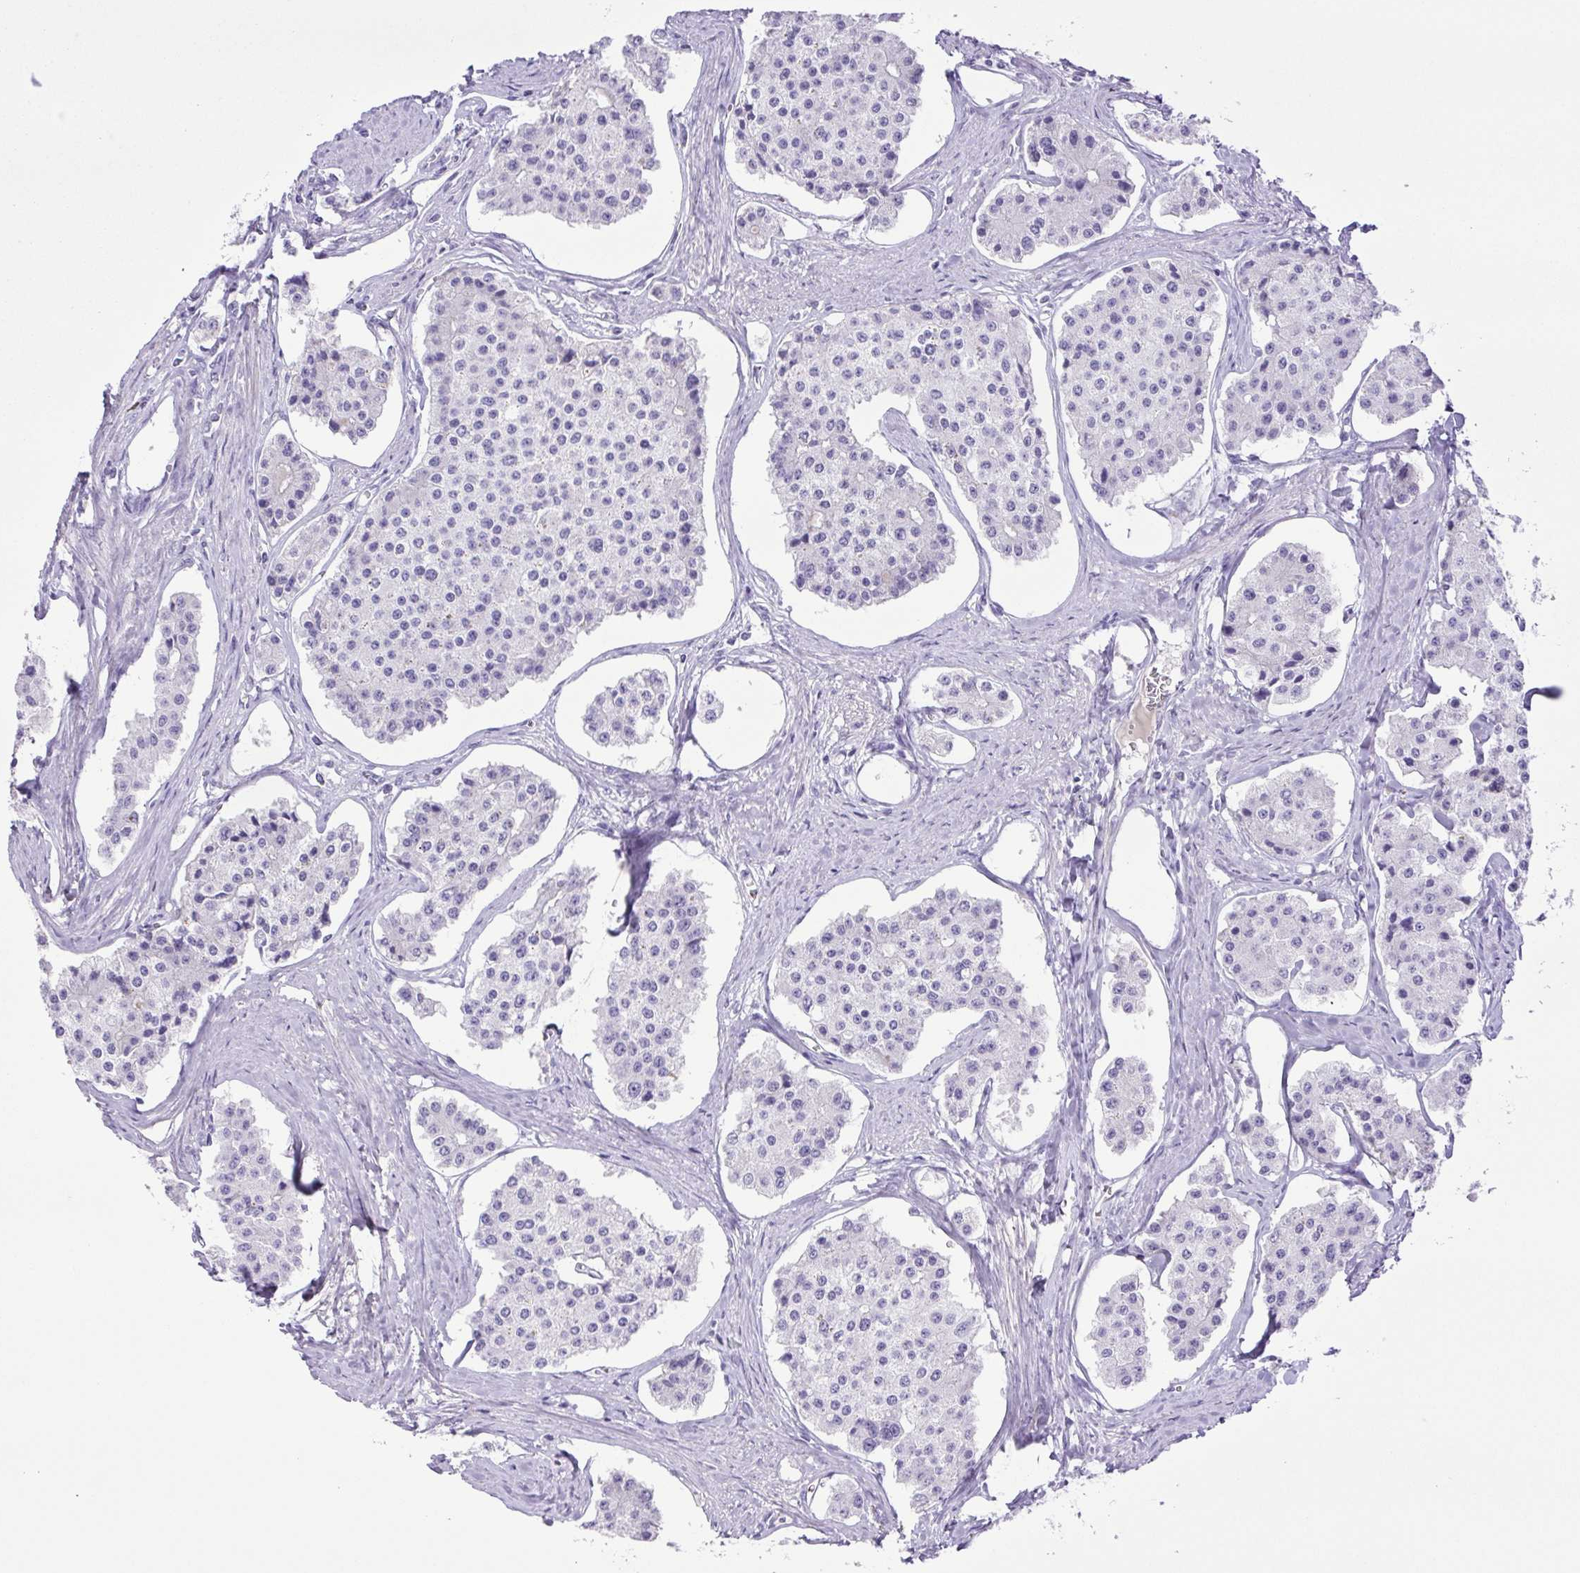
{"staining": {"intensity": "negative", "quantity": "none", "location": "none"}, "tissue": "carcinoid", "cell_type": "Tumor cells", "image_type": "cancer", "snomed": [{"axis": "morphology", "description": "Carcinoid, malignant, NOS"}, {"axis": "topography", "description": "Small intestine"}], "caption": "A high-resolution image shows IHC staining of carcinoid, which demonstrates no significant staining in tumor cells.", "gene": "CDSN", "patient": {"sex": "female", "age": 65}}